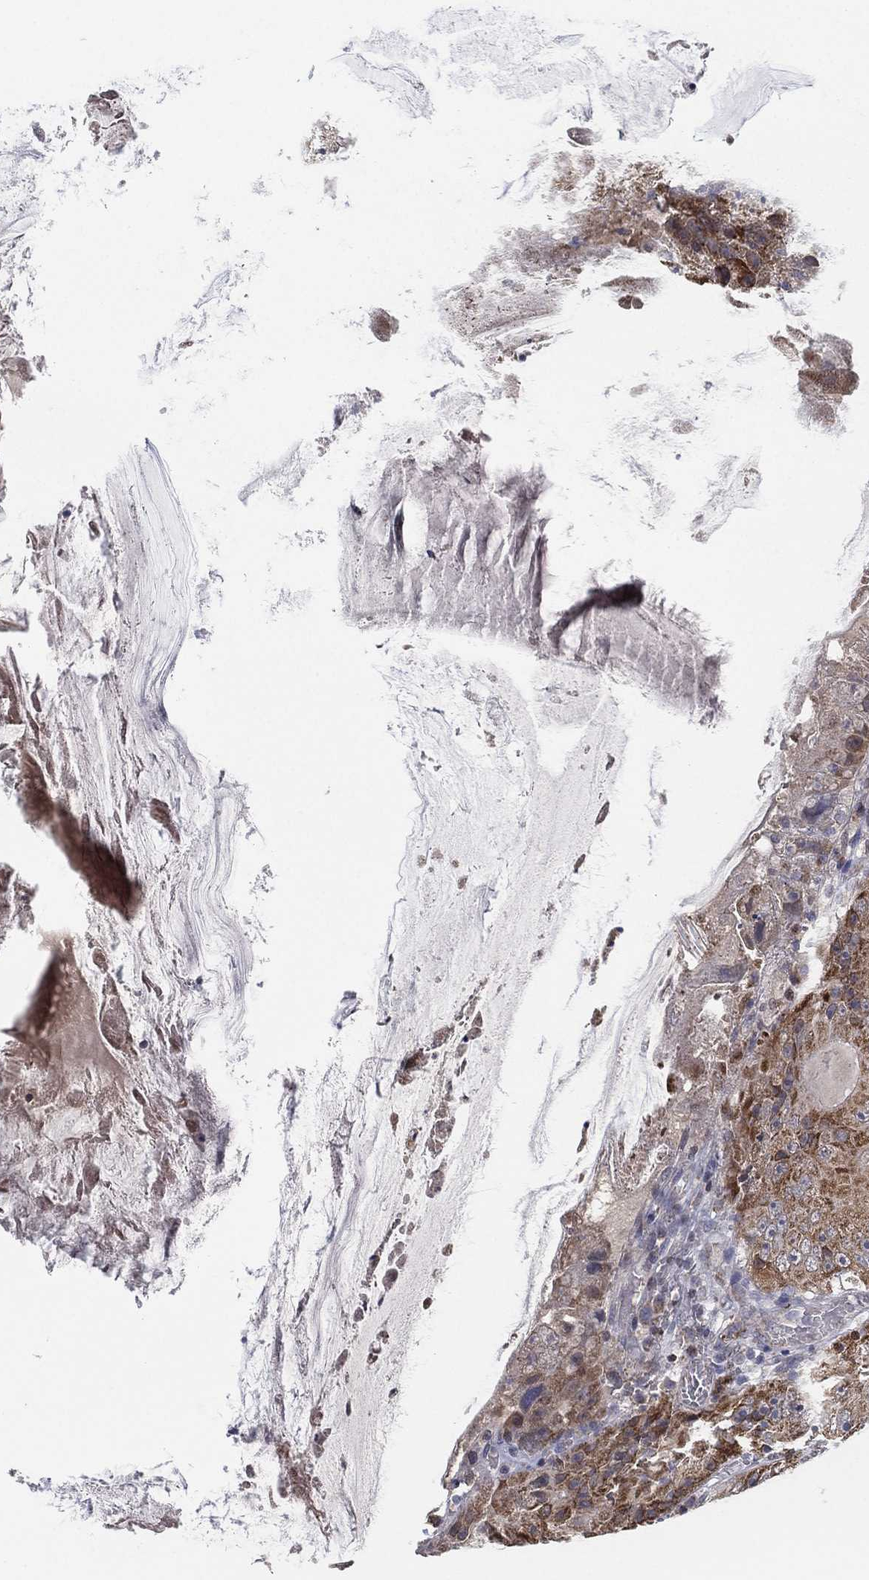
{"staining": {"intensity": "moderate", "quantity": "25%-75%", "location": "cytoplasmic/membranous"}, "tissue": "colorectal cancer", "cell_type": "Tumor cells", "image_type": "cancer", "snomed": [{"axis": "morphology", "description": "Adenocarcinoma, NOS"}, {"axis": "topography", "description": "Colon"}], "caption": "Protein staining by IHC shows moderate cytoplasmic/membranous staining in about 25%-75% of tumor cells in colorectal adenocarcinoma.", "gene": "PSMG4", "patient": {"sex": "female", "age": 86}}